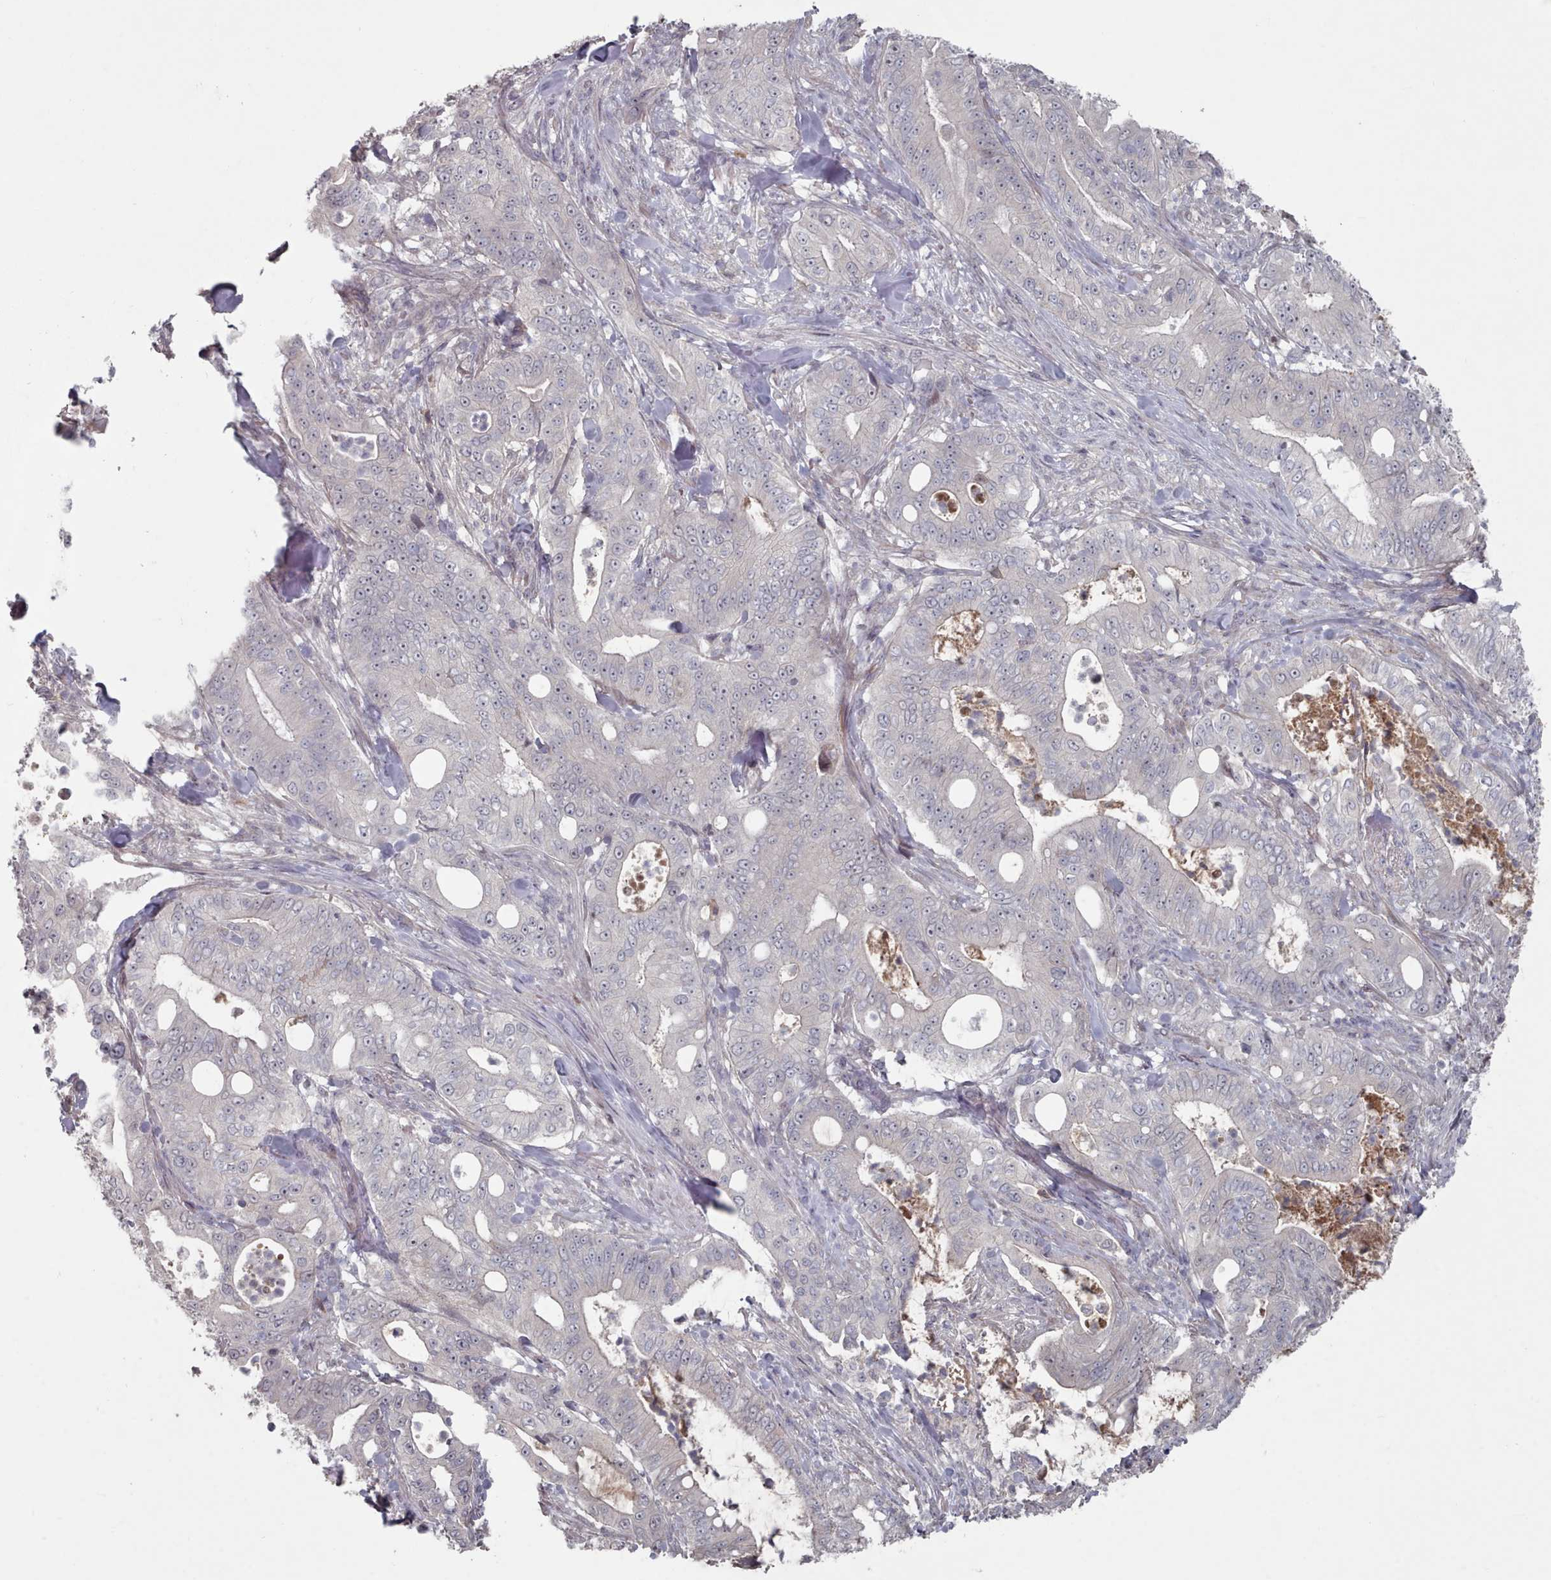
{"staining": {"intensity": "negative", "quantity": "none", "location": "none"}, "tissue": "pancreatic cancer", "cell_type": "Tumor cells", "image_type": "cancer", "snomed": [{"axis": "morphology", "description": "Adenocarcinoma, NOS"}, {"axis": "topography", "description": "Pancreas"}], "caption": "High magnification brightfield microscopy of pancreatic cancer stained with DAB (3,3'-diaminobenzidine) (brown) and counterstained with hematoxylin (blue): tumor cells show no significant positivity.", "gene": "COL8A2", "patient": {"sex": "male", "age": 71}}